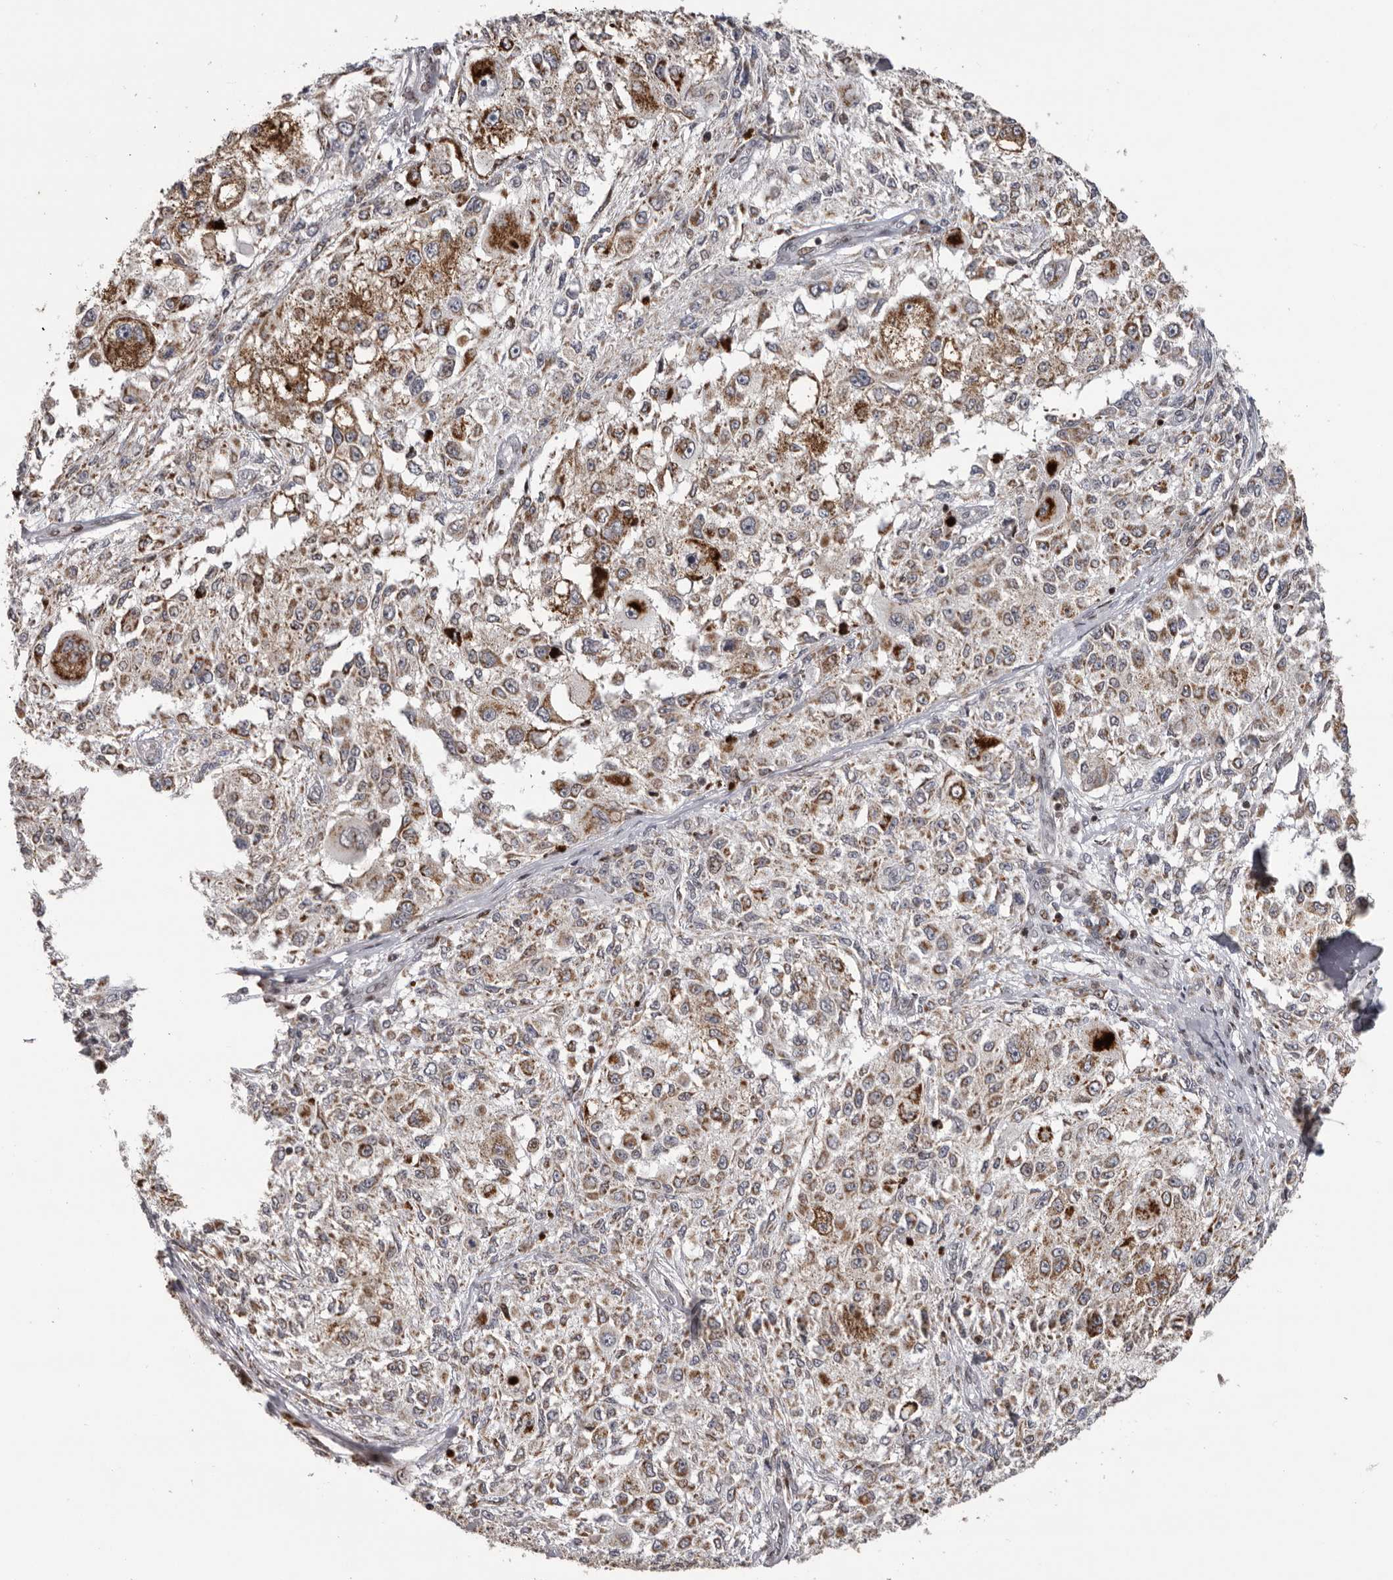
{"staining": {"intensity": "weak", "quantity": ">75%", "location": "cytoplasmic/membranous"}, "tissue": "melanoma", "cell_type": "Tumor cells", "image_type": "cancer", "snomed": [{"axis": "morphology", "description": "Necrosis, NOS"}, {"axis": "morphology", "description": "Malignant melanoma, NOS"}, {"axis": "topography", "description": "Skin"}], "caption": "A brown stain highlights weak cytoplasmic/membranous positivity of a protein in human melanoma tumor cells. (brown staining indicates protein expression, while blue staining denotes nuclei).", "gene": "C17orf99", "patient": {"sex": "female", "age": 87}}